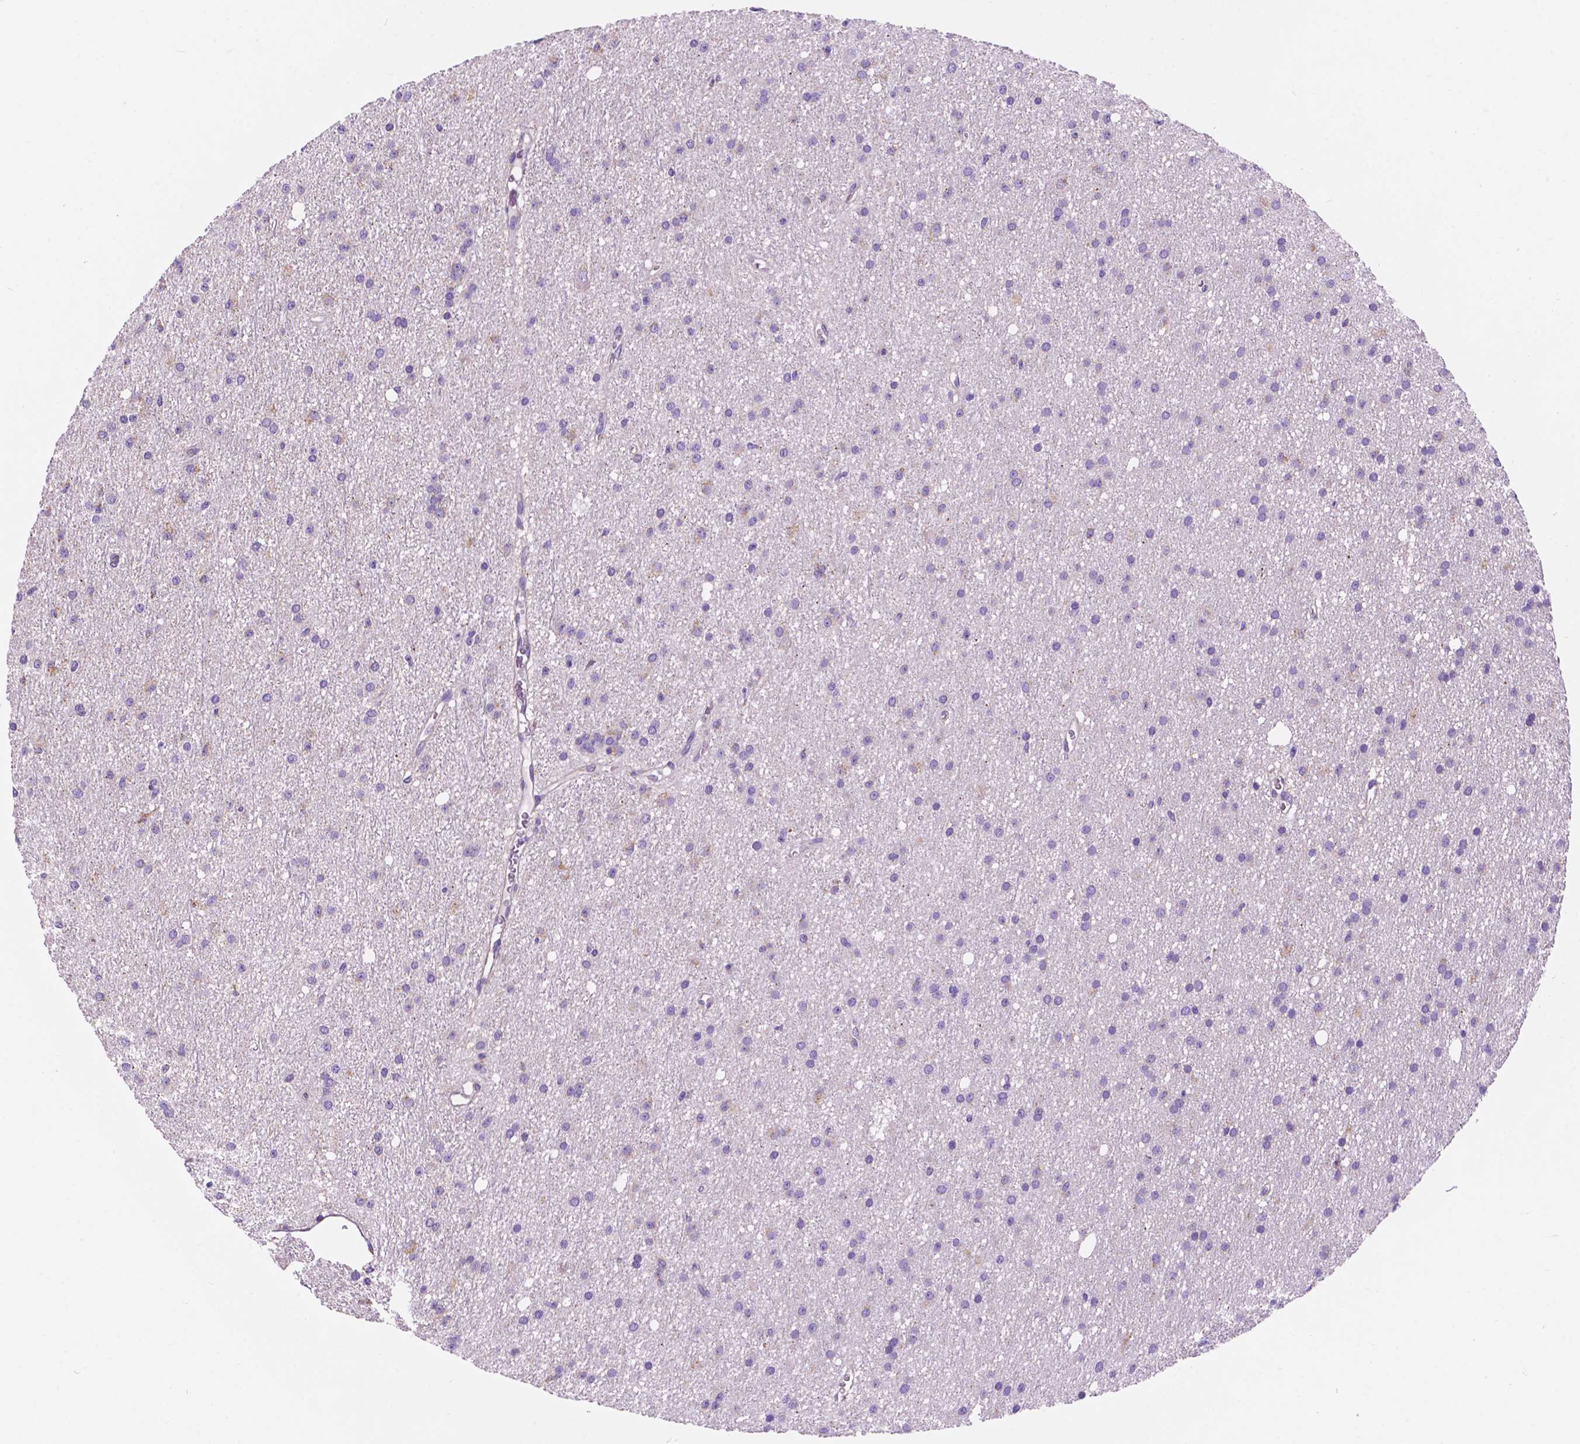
{"staining": {"intensity": "negative", "quantity": "none", "location": "none"}, "tissue": "glioma", "cell_type": "Tumor cells", "image_type": "cancer", "snomed": [{"axis": "morphology", "description": "Glioma, malignant, Low grade"}, {"axis": "topography", "description": "Brain"}], "caption": "High power microscopy image of an immunohistochemistry histopathology image of glioma, revealing no significant staining in tumor cells.", "gene": "TRPV5", "patient": {"sex": "male", "age": 27}}